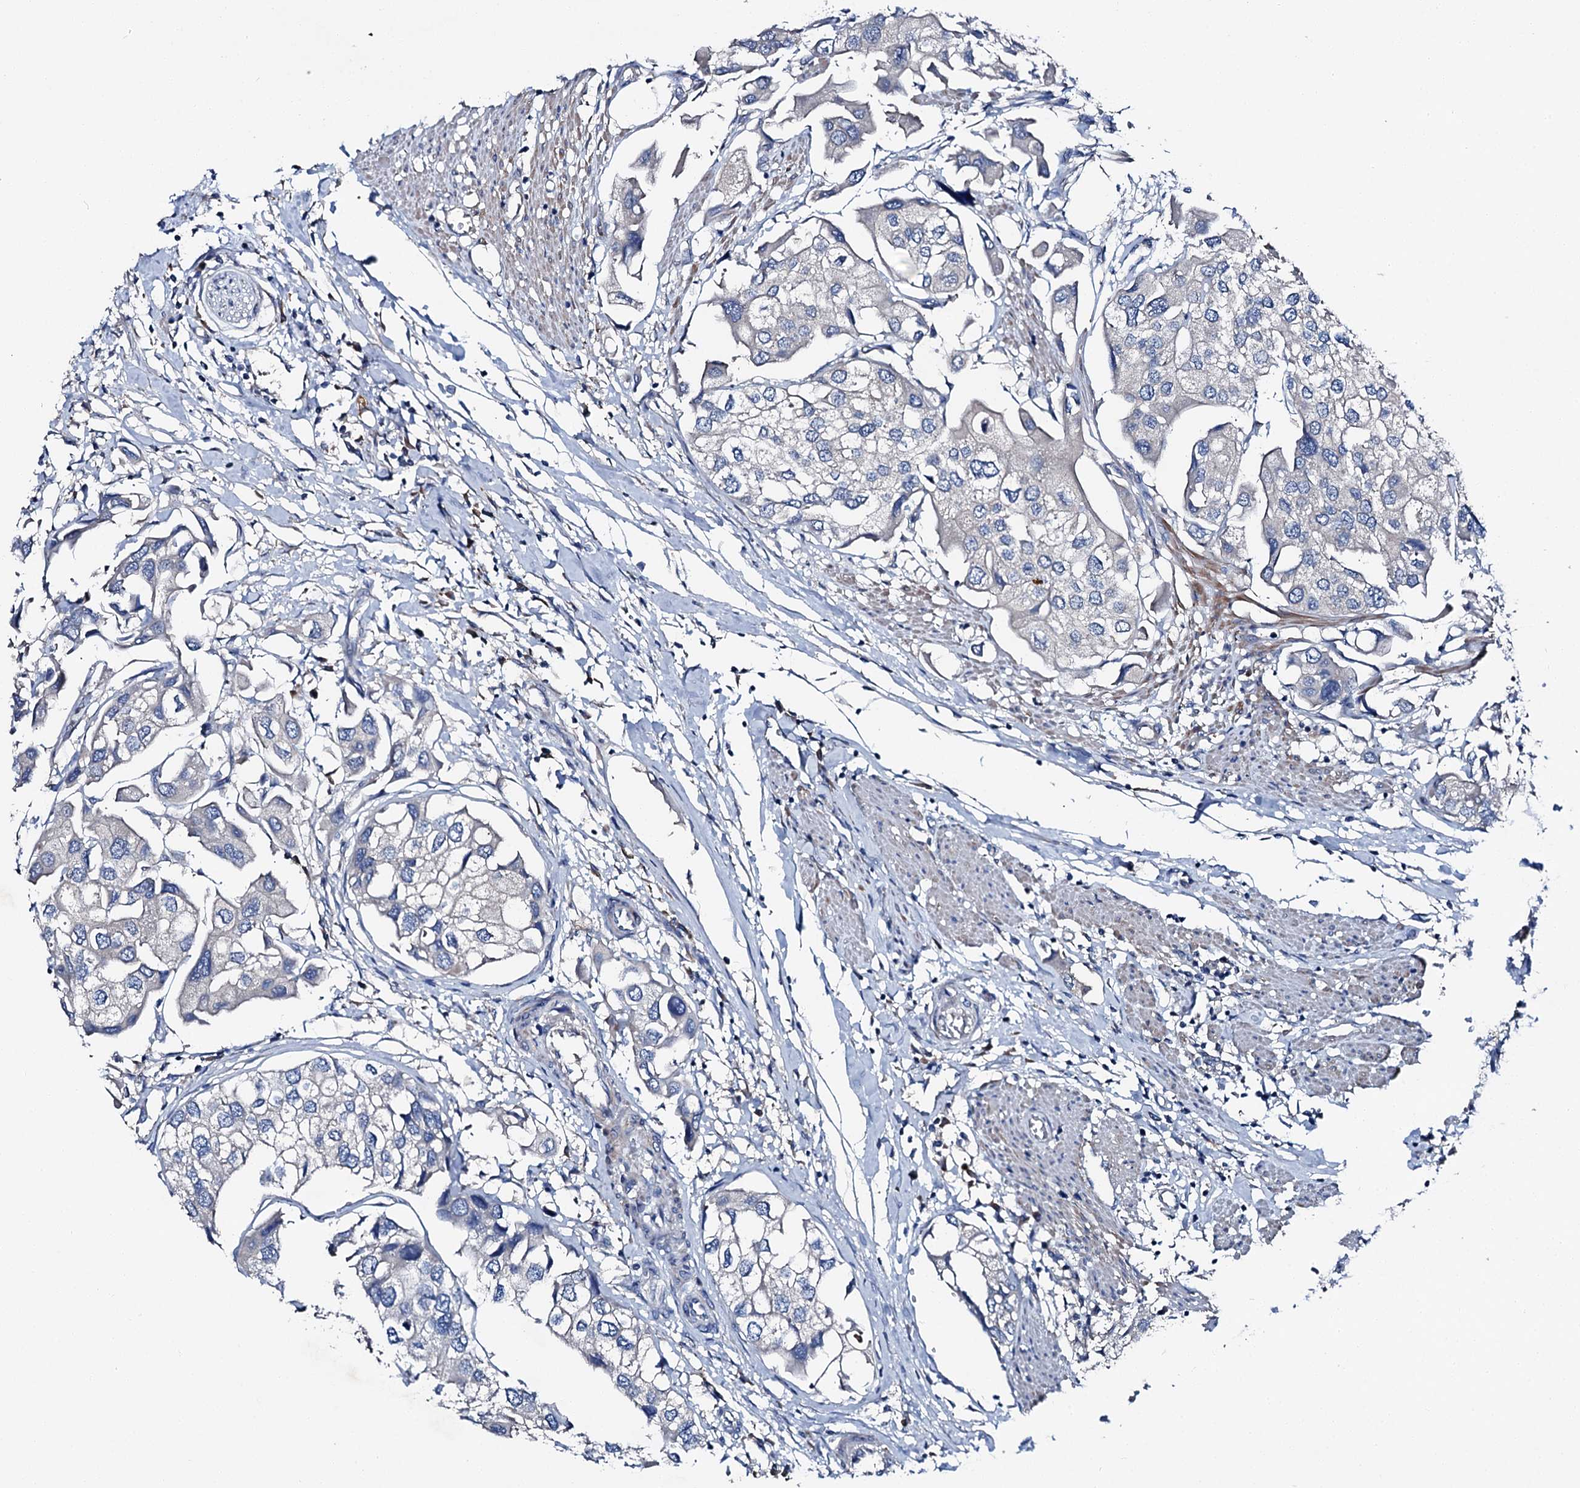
{"staining": {"intensity": "negative", "quantity": "none", "location": "none"}, "tissue": "urothelial cancer", "cell_type": "Tumor cells", "image_type": "cancer", "snomed": [{"axis": "morphology", "description": "Urothelial carcinoma, High grade"}, {"axis": "topography", "description": "Urinary bladder"}], "caption": "This image is of urothelial cancer stained with IHC to label a protein in brown with the nuclei are counter-stained blue. There is no staining in tumor cells.", "gene": "SLC22A25", "patient": {"sex": "male", "age": 64}}